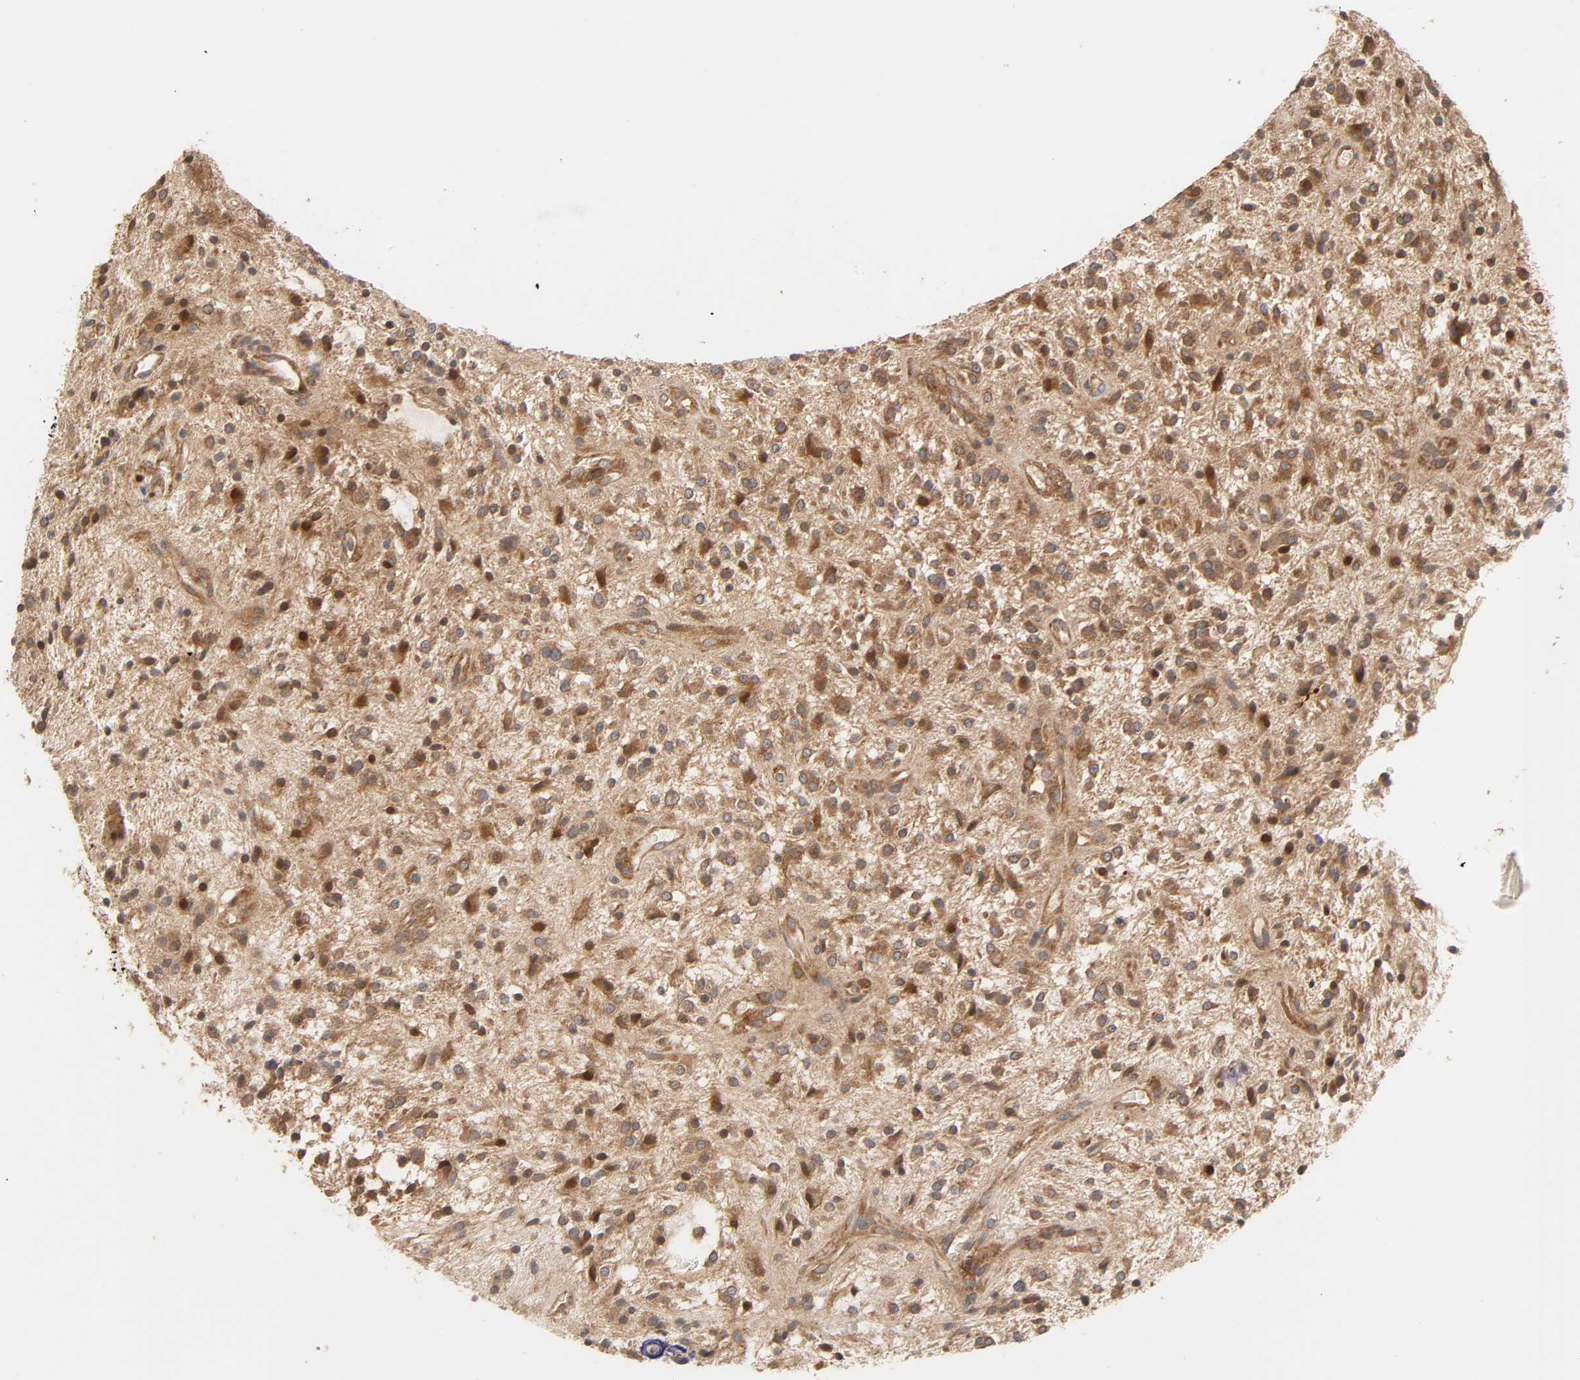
{"staining": {"intensity": "moderate", "quantity": ">75%", "location": "cytoplasmic/membranous,nuclear"}, "tissue": "glioma", "cell_type": "Tumor cells", "image_type": "cancer", "snomed": [{"axis": "morphology", "description": "Glioma, malignant, NOS"}, {"axis": "topography", "description": "Cerebellum"}], "caption": "Immunohistochemistry (IHC) (DAB (3,3'-diaminobenzidine)) staining of glioma demonstrates moderate cytoplasmic/membranous and nuclear protein expression in about >75% of tumor cells.", "gene": "NEMF", "patient": {"sex": "female", "age": 10}}